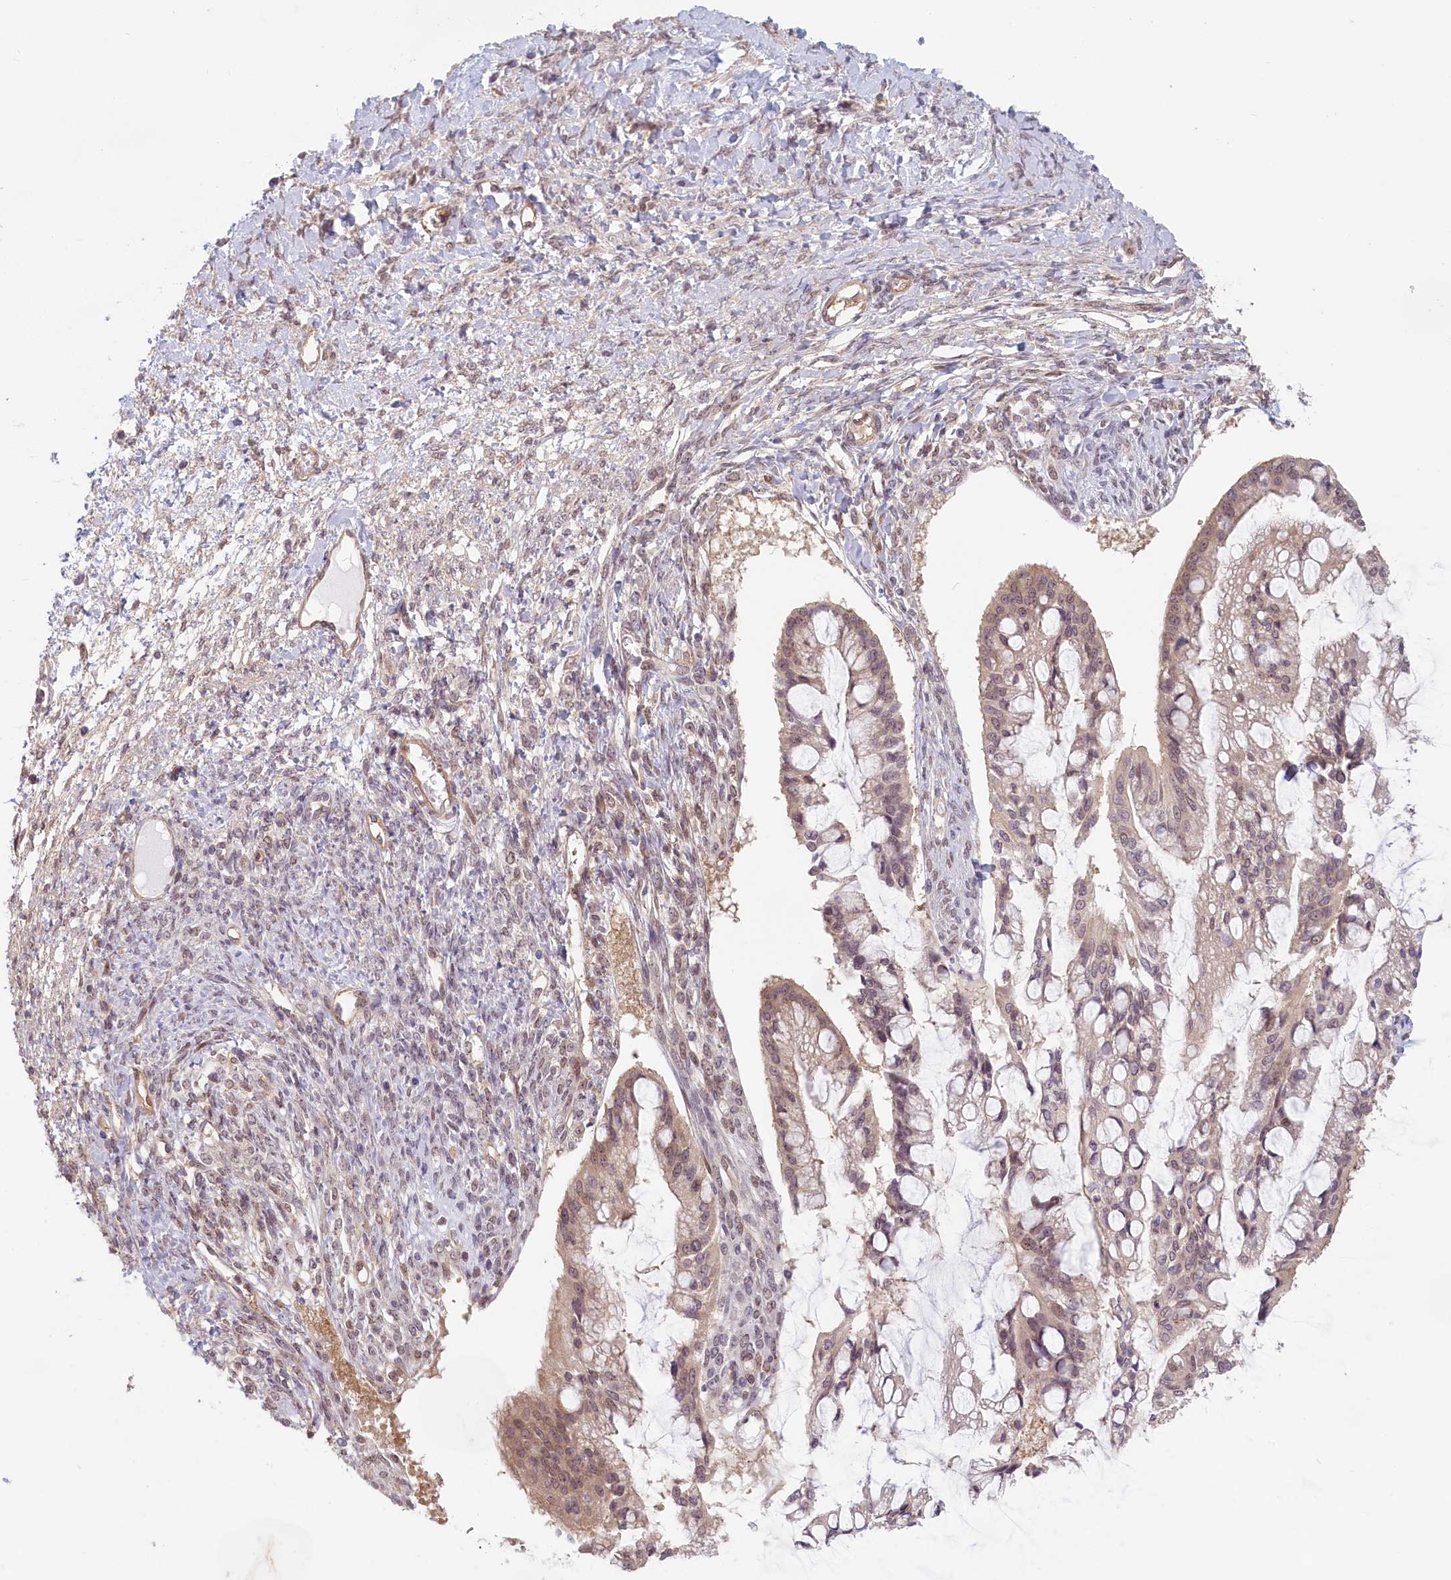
{"staining": {"intensity": "weak", "quantity": ">75%", "location": "cytoplasmic/membranous,nuclear"}, "tissue": "ovarian cancer", "cell_type": "Tumor cells", "image_type": "cancer", "snomed": [{"axis": "morphology", "description": "Cystadenocarcinoma, mucinous, NOS"}, {"axis": "topography", "description": "Ovary"}], "caption": "This is an image of immunohistochemistry staining of ovarian cancer, which shows weak staining in the cytoplasmic/membranous and nuclear of tumor cells.", "gene": "C19orf44", "patient": {"sex": "female", "age": 73}}